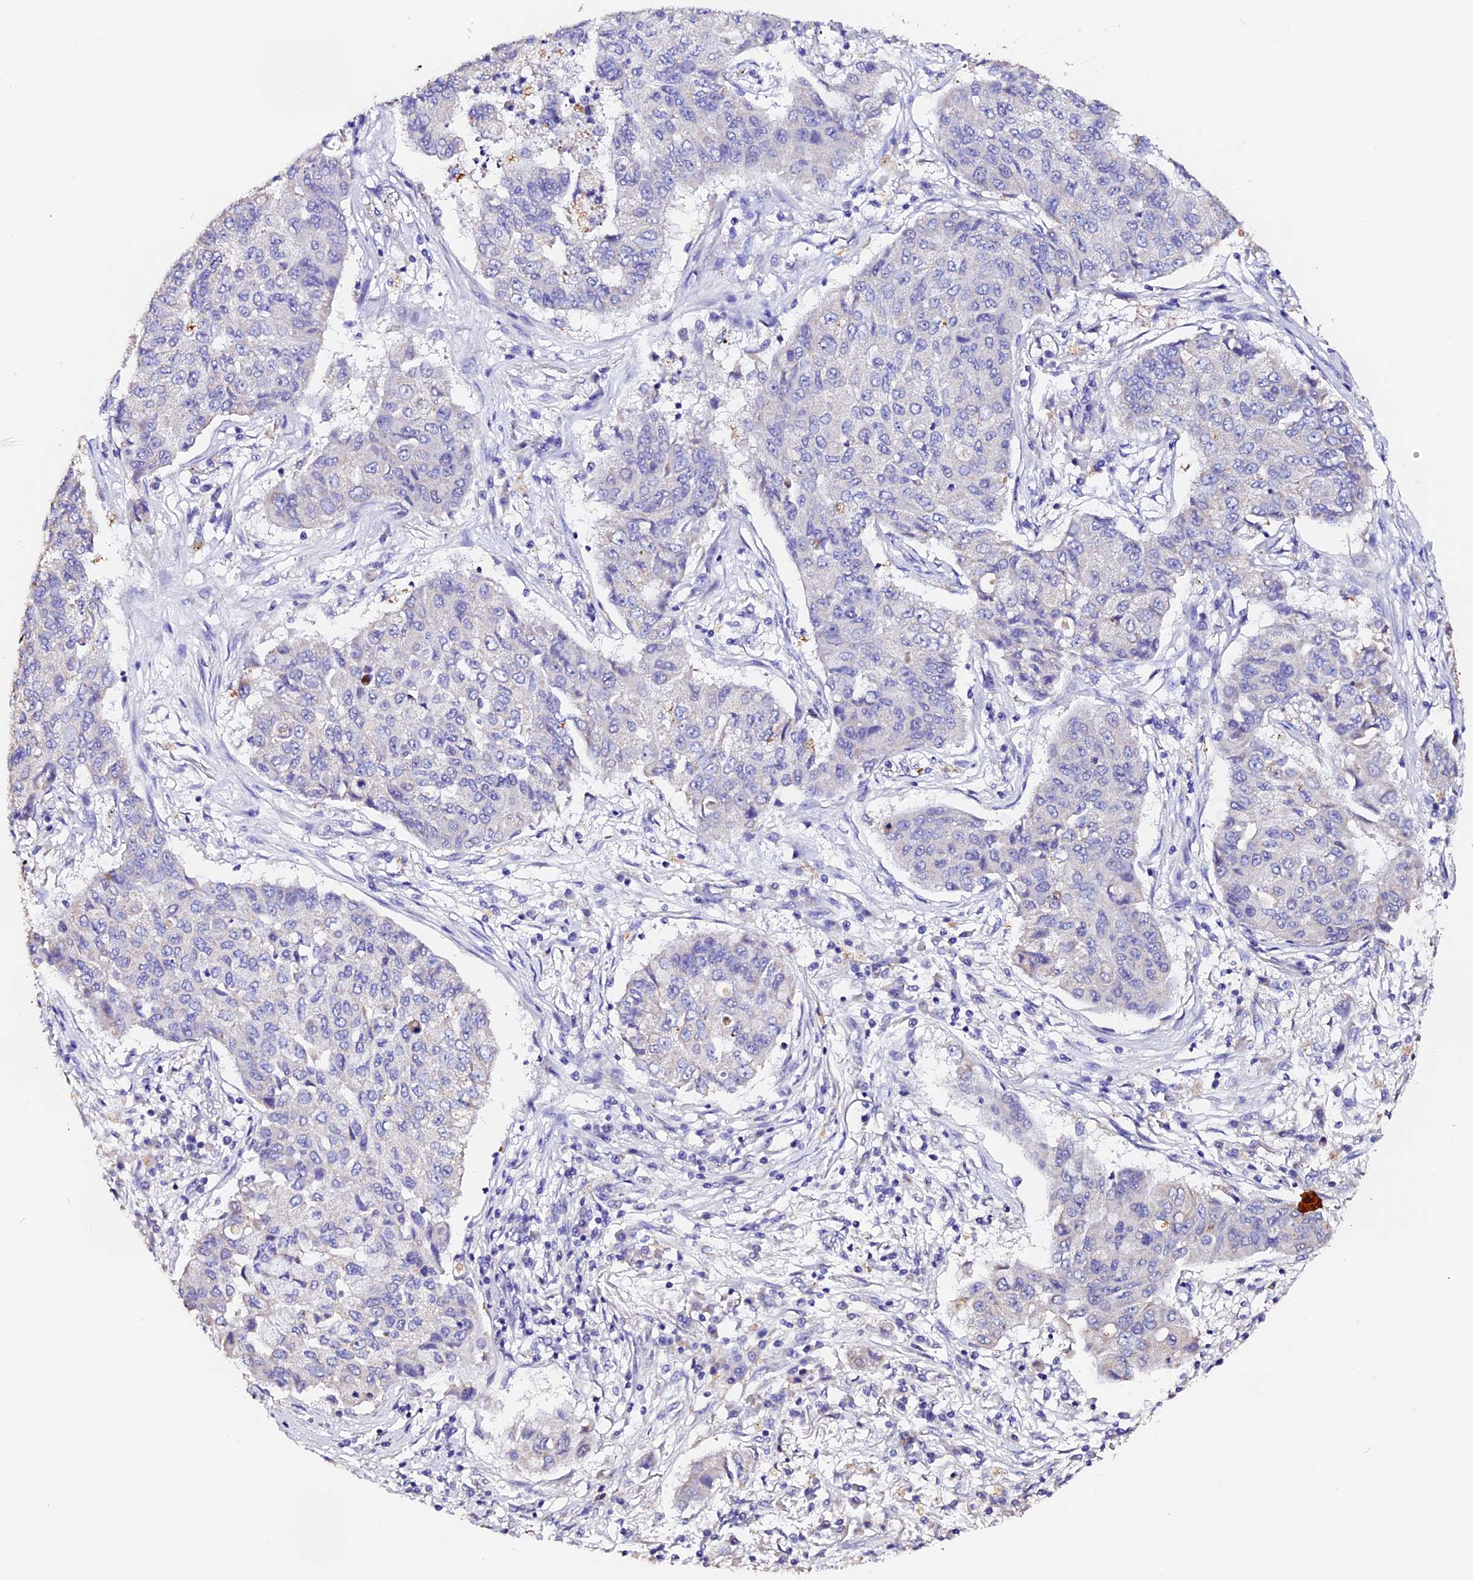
{"staining": {"intensity": "negative", "quantity": "none", "location": "none"}, "tissue": "lung cancer", "cell_type": "Tumor cells", "image_type": "cancer", "snomed": [{"axis": "morphology", "description": "Squamous cell carcinoma, NOS"}, {"axis": "topography", "description": "Lung"}], "caption": "An immunohistochemistry micrograph of lung cancer (squamous cell carcinoma) is shown. There is no staining in tumor cells of lung cancer (squamous cell carcinoma).", "gene": "FBXW9", "patient": {"sex": "male", "age": 74}}